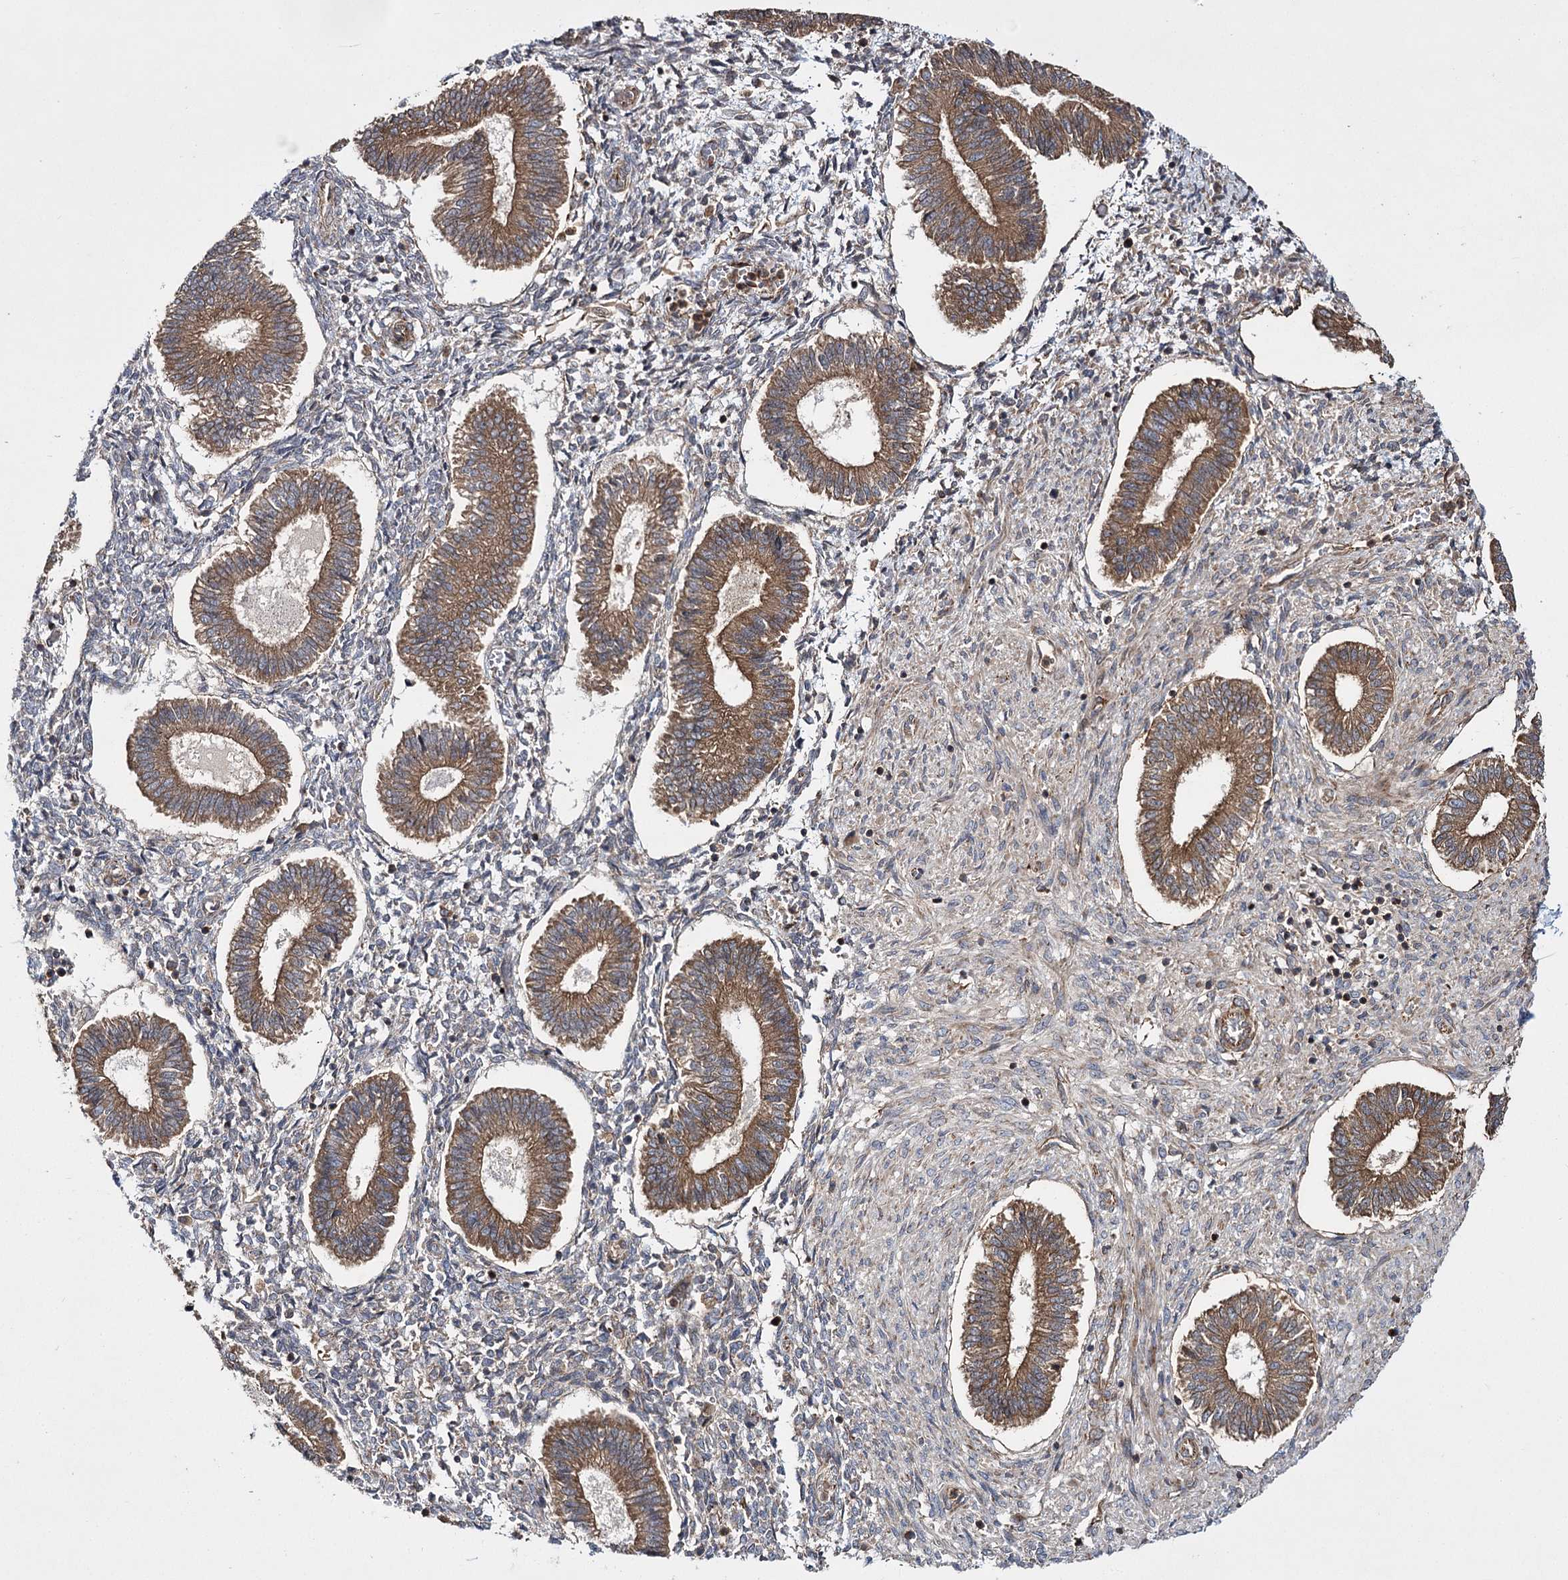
{"staining": {"intensity": "weak", "quantity": "<25%", "location": "cytoplasmic/membranous"}, "tissue": "endometrium", "cell_type": "Cells in endometrial stroma", "image_type": "normal", "snomed": [{"axis": "morphology", "description": "Normal tissue, NOS"}, {"axis": "topography", "description": "Endometrium"}], "caption": "This is an immunohistochemistry (IHC) histopathology image of benign endometrium. There is no staining in cells in endometrial stroma.", "gene": "HECTD2", "patient": {"sex": "female", "age": 25}}